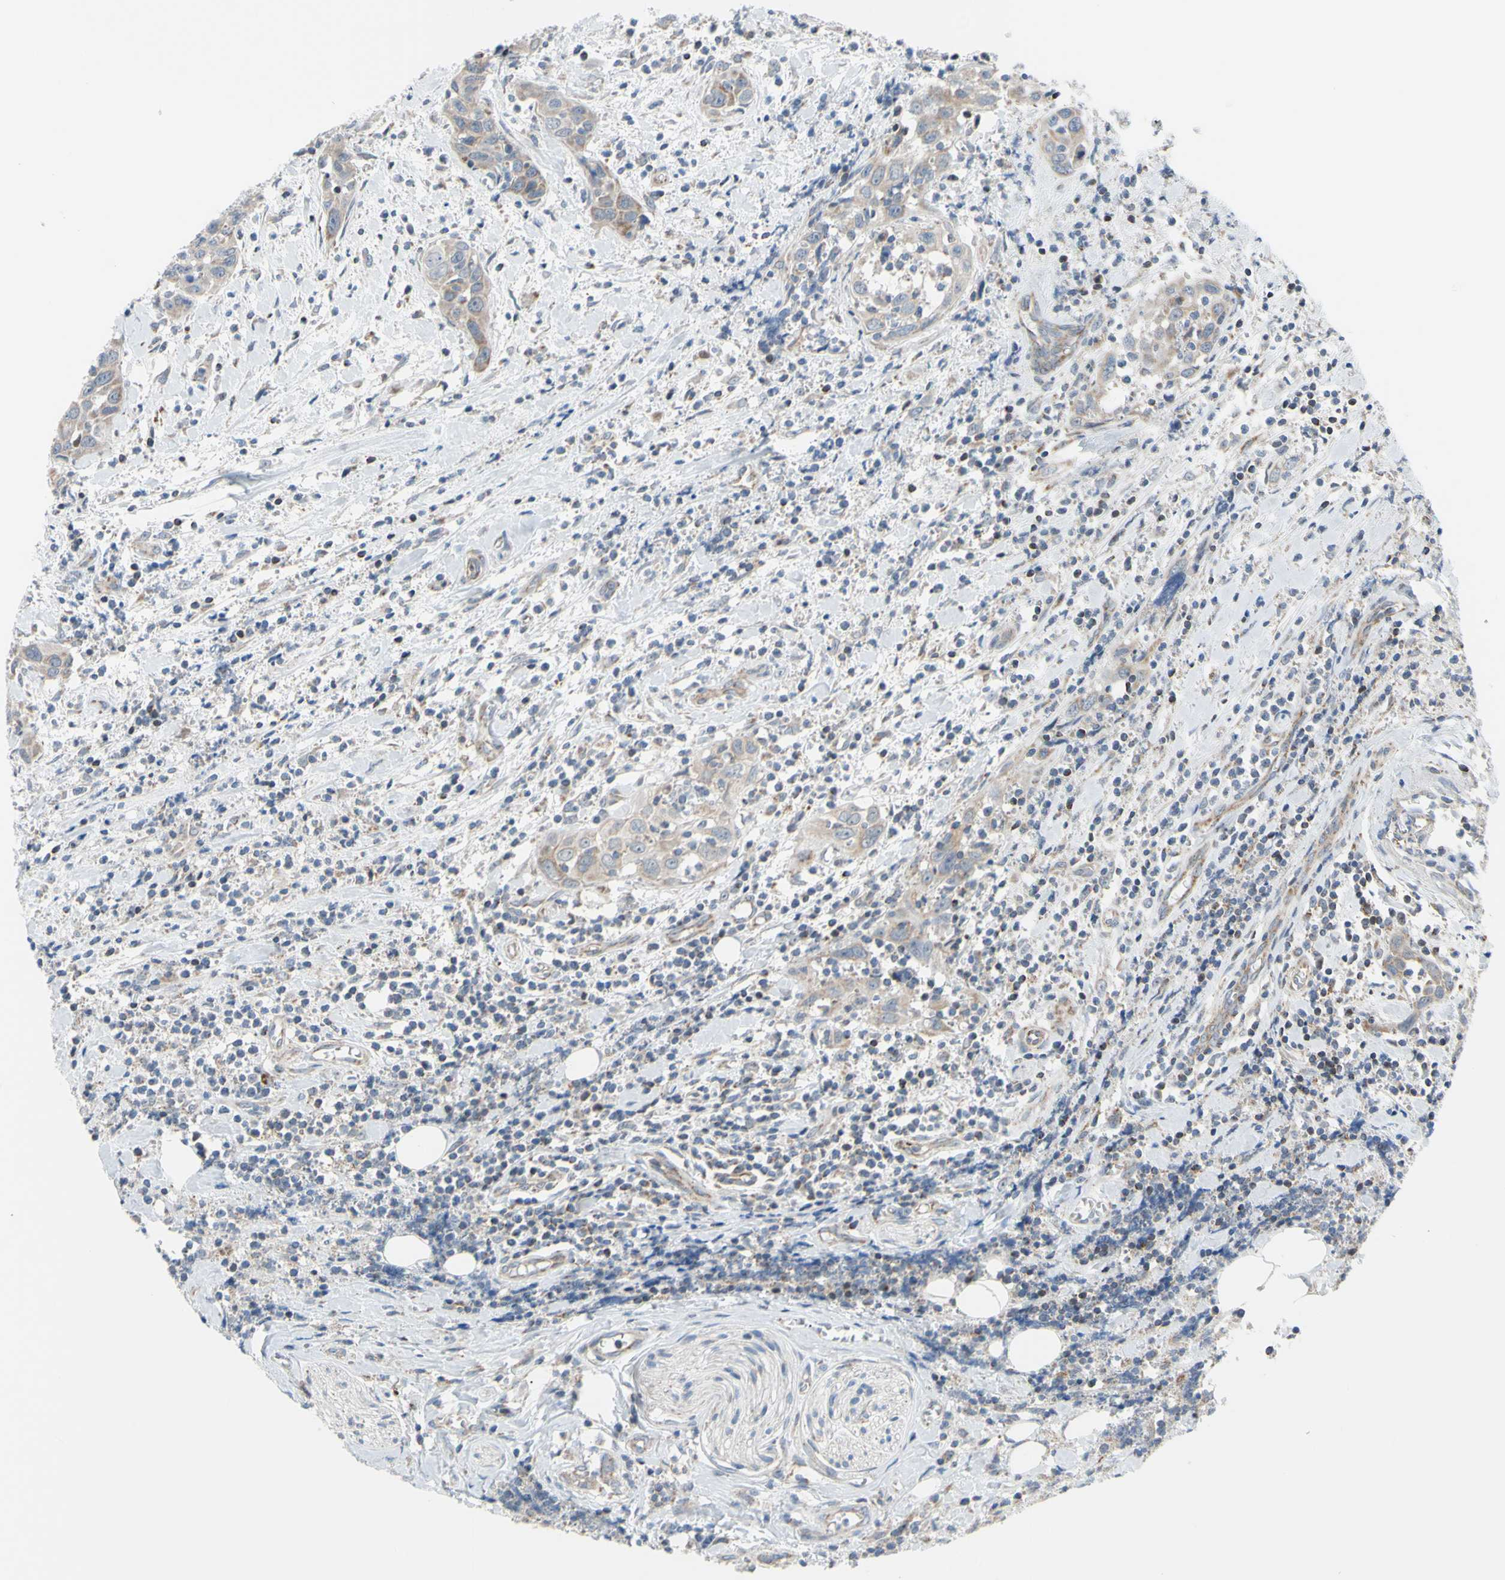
{"staining": {"intensity": "weak", "quantity": ">75%", "location": "cytoplasmic/membranous"}, "tissue": "head and neck cancer", "cell_type": "Tumor cells", "image_type": "cancer", "snomed": [{"axis": "morphology", "description": "Squamous cell carcinoma, NOS"}, {"axis": "topography", "description": "Oral tissue"}, {"axis": "topography", "description": "Head-Neck"}], "caption": "Approximately >75% of tumor cells in human head and neck cancer (squamous cell carcinoma) exhibit weak cytoplasmic/membranous protein staining as visualized by brown immunohistochemical staining.", "gene": "GLT8D1", "patient": {"sex": "female", "age": 50}}